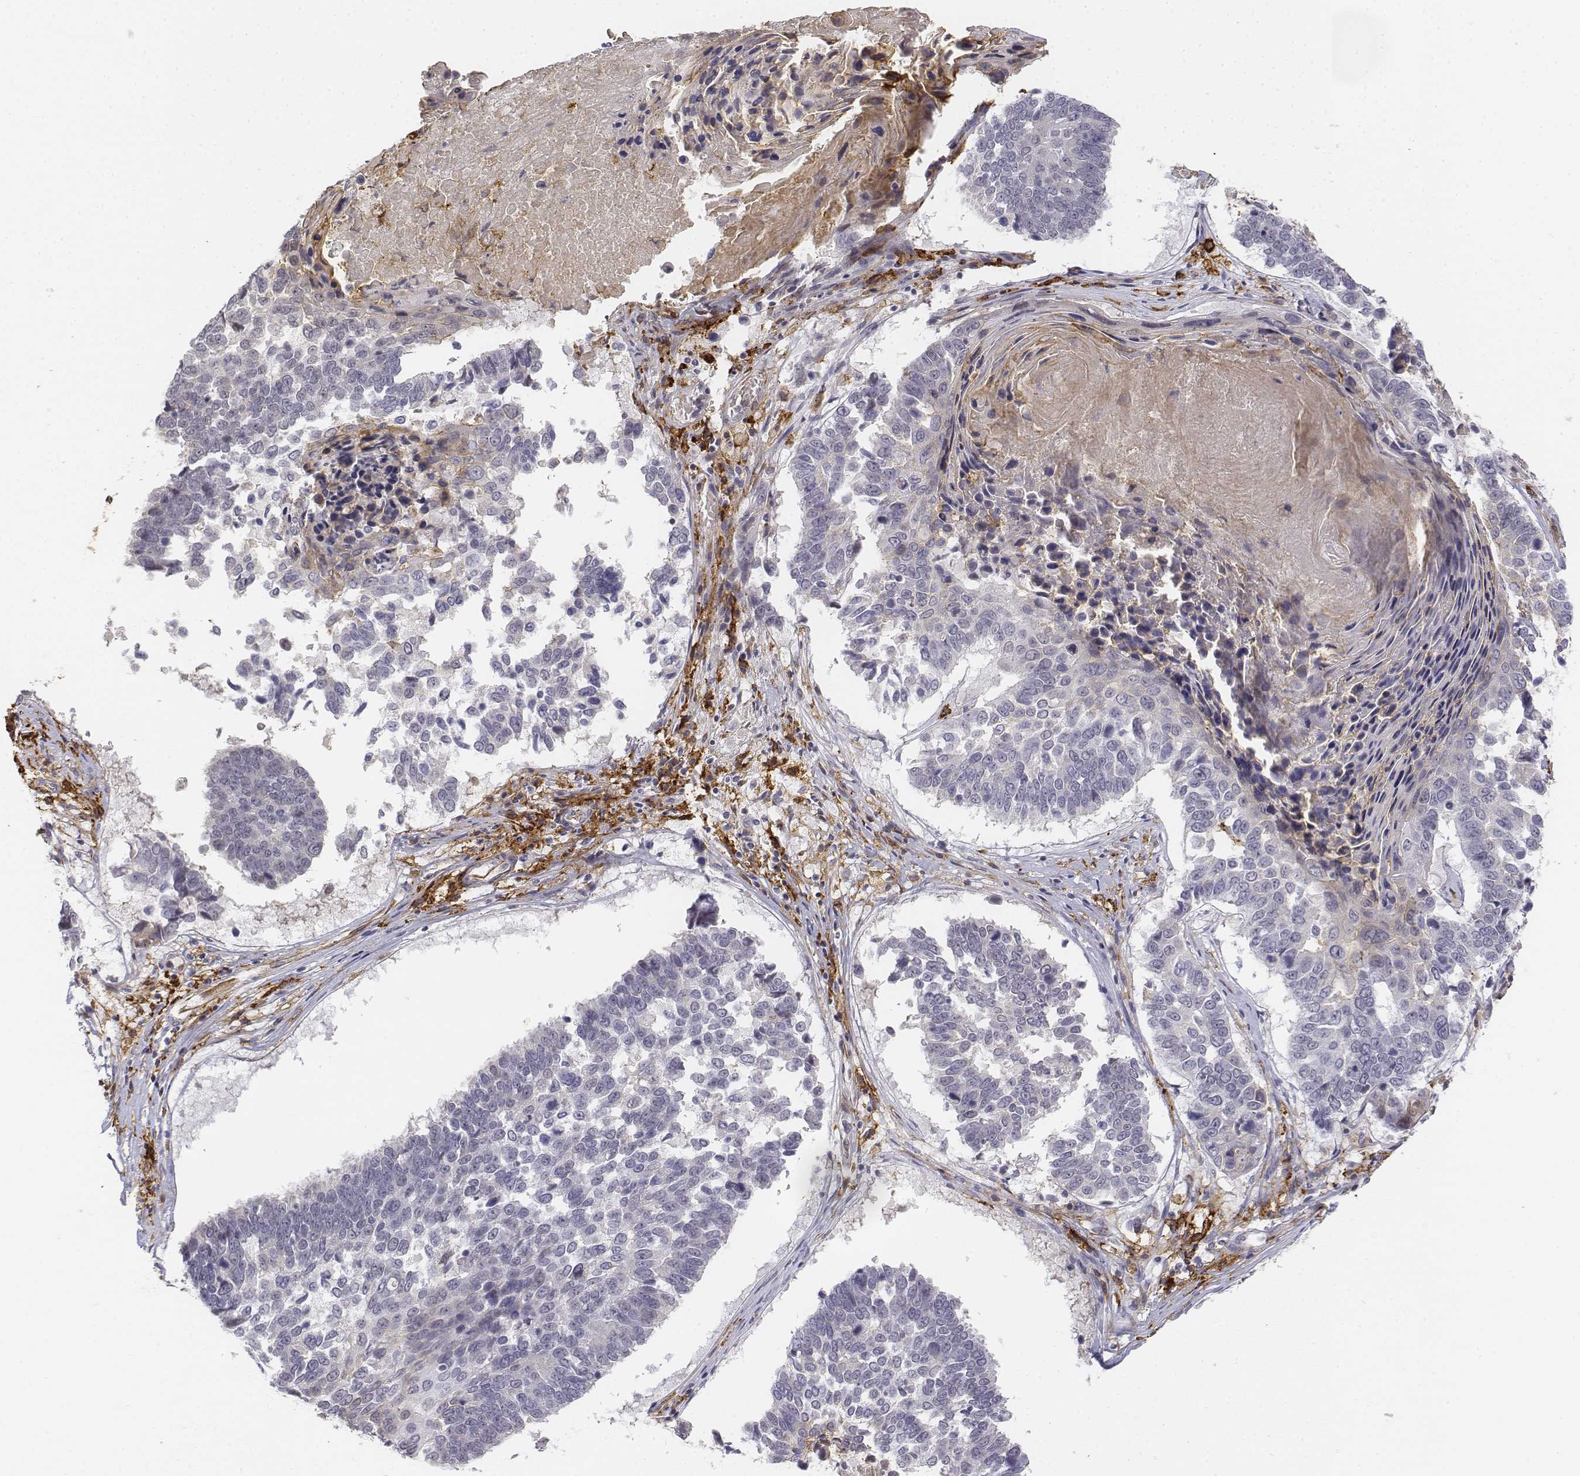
{"staining": {"intensity": "negative", "quantity": "none", "location": "none"}, "tissue": "lung cancer", "cell_type": "Tumor cells", "image_type": "cancer", "snomed": [{"axis": "morphology", "description": "Squamous cell carcinoma, NOS"}, {"axis": "topography", "description": "Lung"}], "caption": "Immunohistochemistry (IHC) histopathology image of squamous cell carcinoma (lung) stained for a protein (brown), which displays no staining in tumor cells. (IHC, brightfield microscopy, high magnification).", "gene": "CD14", "patient": {"sex": "male", "age": 73}}